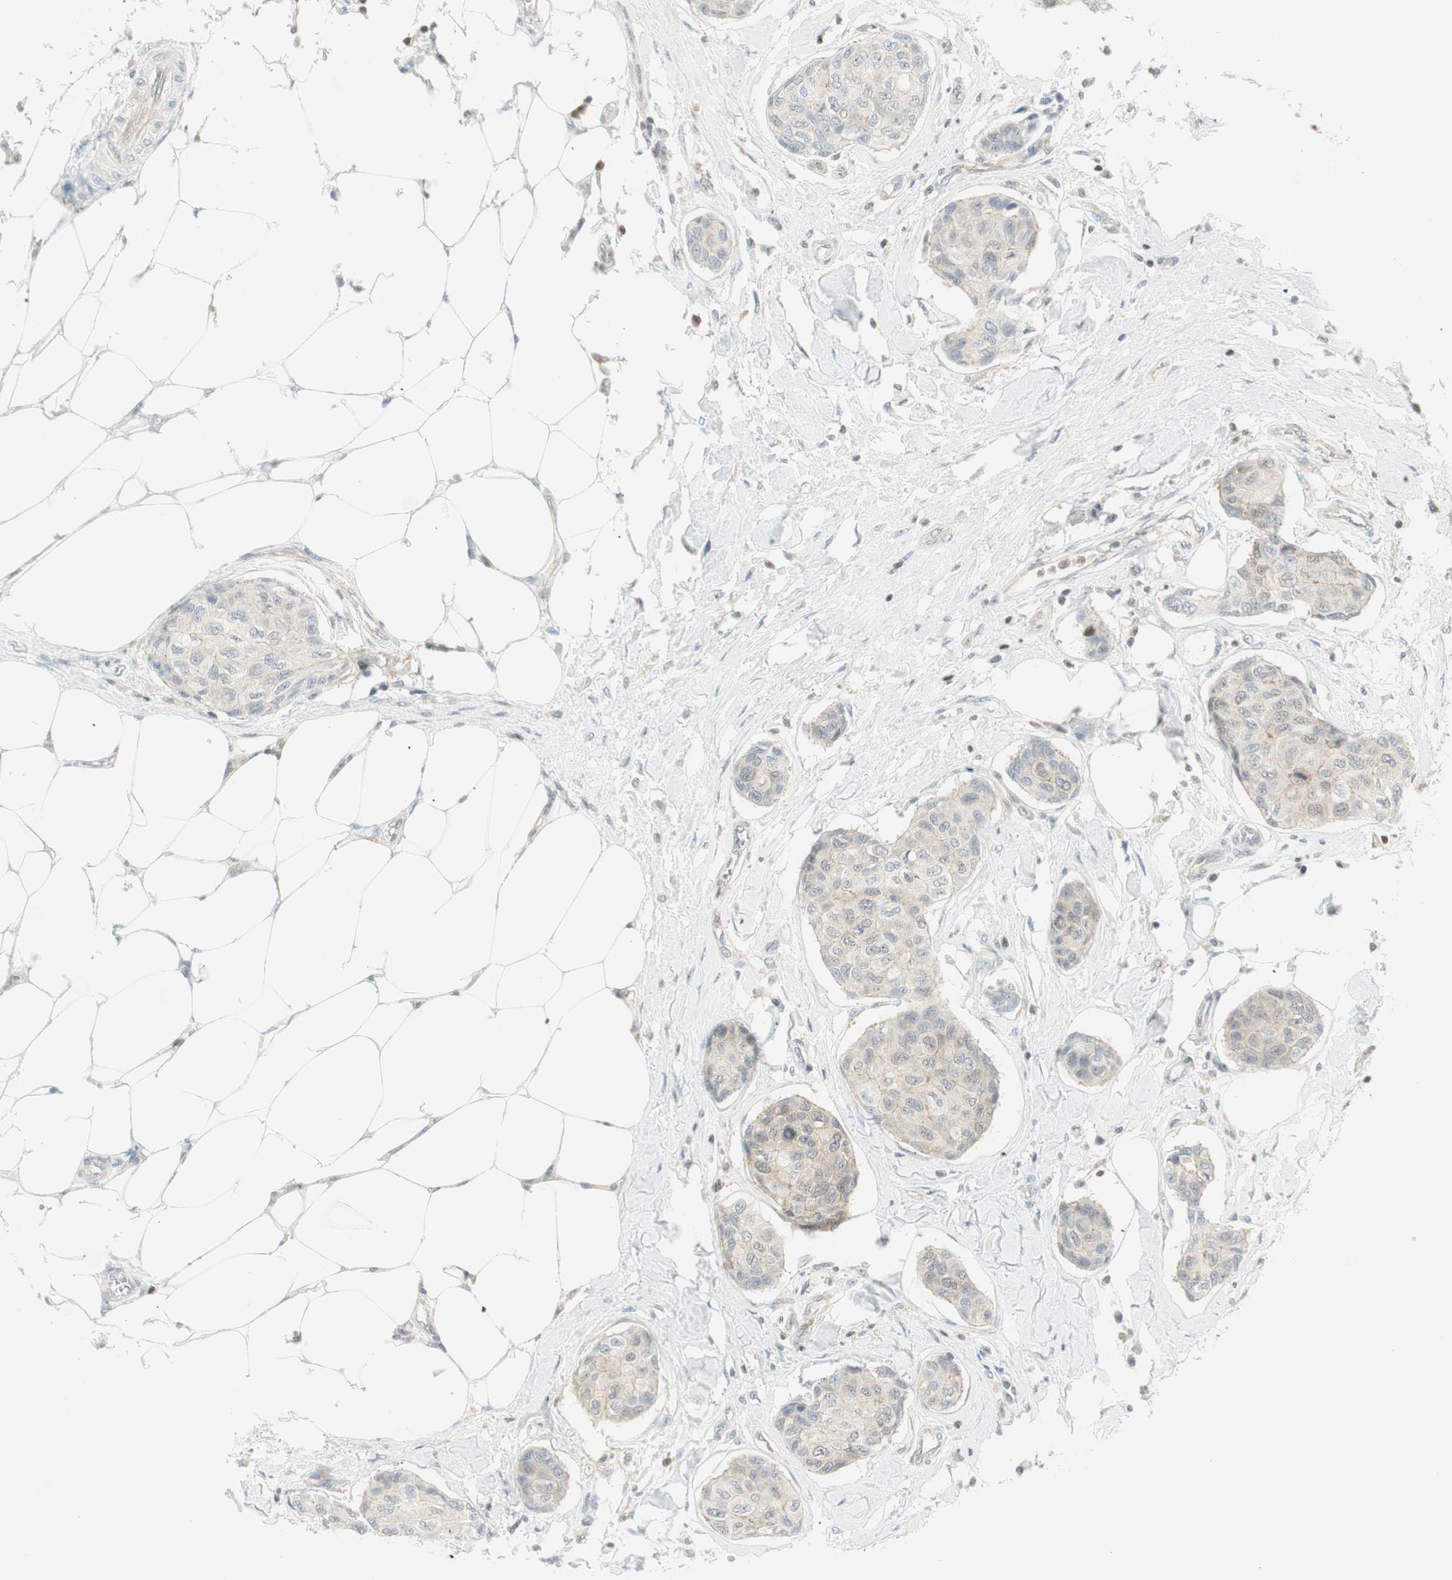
{"staining": {"intensity": "negative", "quantity": "none", "location": "none"}, "tissue": "breast cancer", "cell_type": "Tumor cells", "image_type": "cancer", "snomed": [{"axis": "morphology", "description": "Duct carcinoma"}, {"axis": "topography", "description": "Breast"}], "caption": "The image exhibits no significant staining in tumor cells of breast cancer. The staining was performed using DAB to visualize the protein expression in brown, while the nuclei were stained in blue with hematoxylin (Magnification: 20x).", "gene": "PPP1CA", "patient": {"sex": "female", "age": 80}}